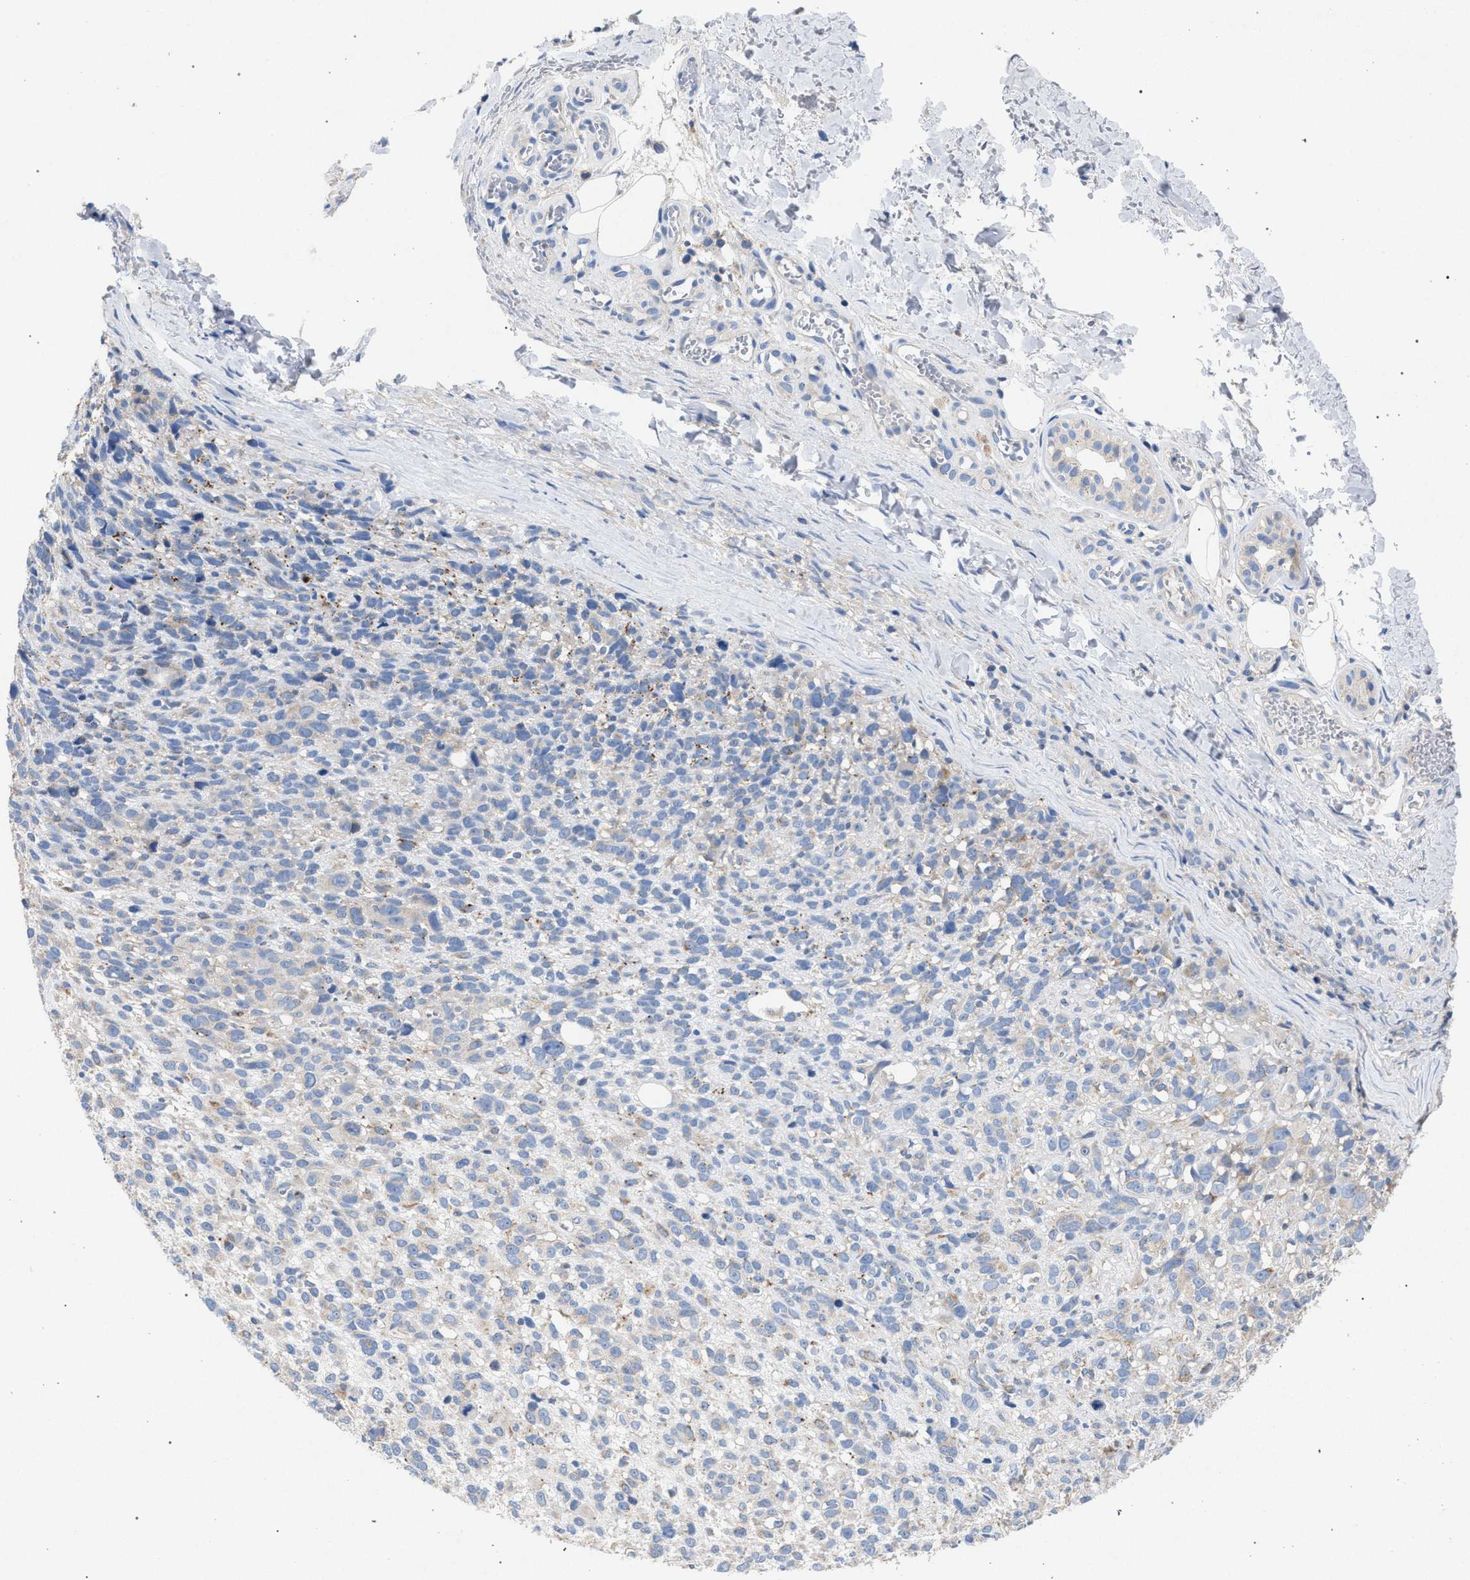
{"staining": {"intensity": "negative", "quantity": "none", "location": "none"}, "tissue": "melanoma", "cell_type": "Tumor cells", "image_type": "cancer", "snomed": [{"axis": "morphology", "description": "Malignant melanoma, NOS"}, {"axis": "topography", "description": "Skin"}], "caption": "Tumor cells are negative for protein expression in human melanoma. (DAB immunohistochemistry (IHC) visualized using brightfield microscopy, high magnification).", "gene": "VPS13A", "patient": {"sex": "female", "age": 55}}